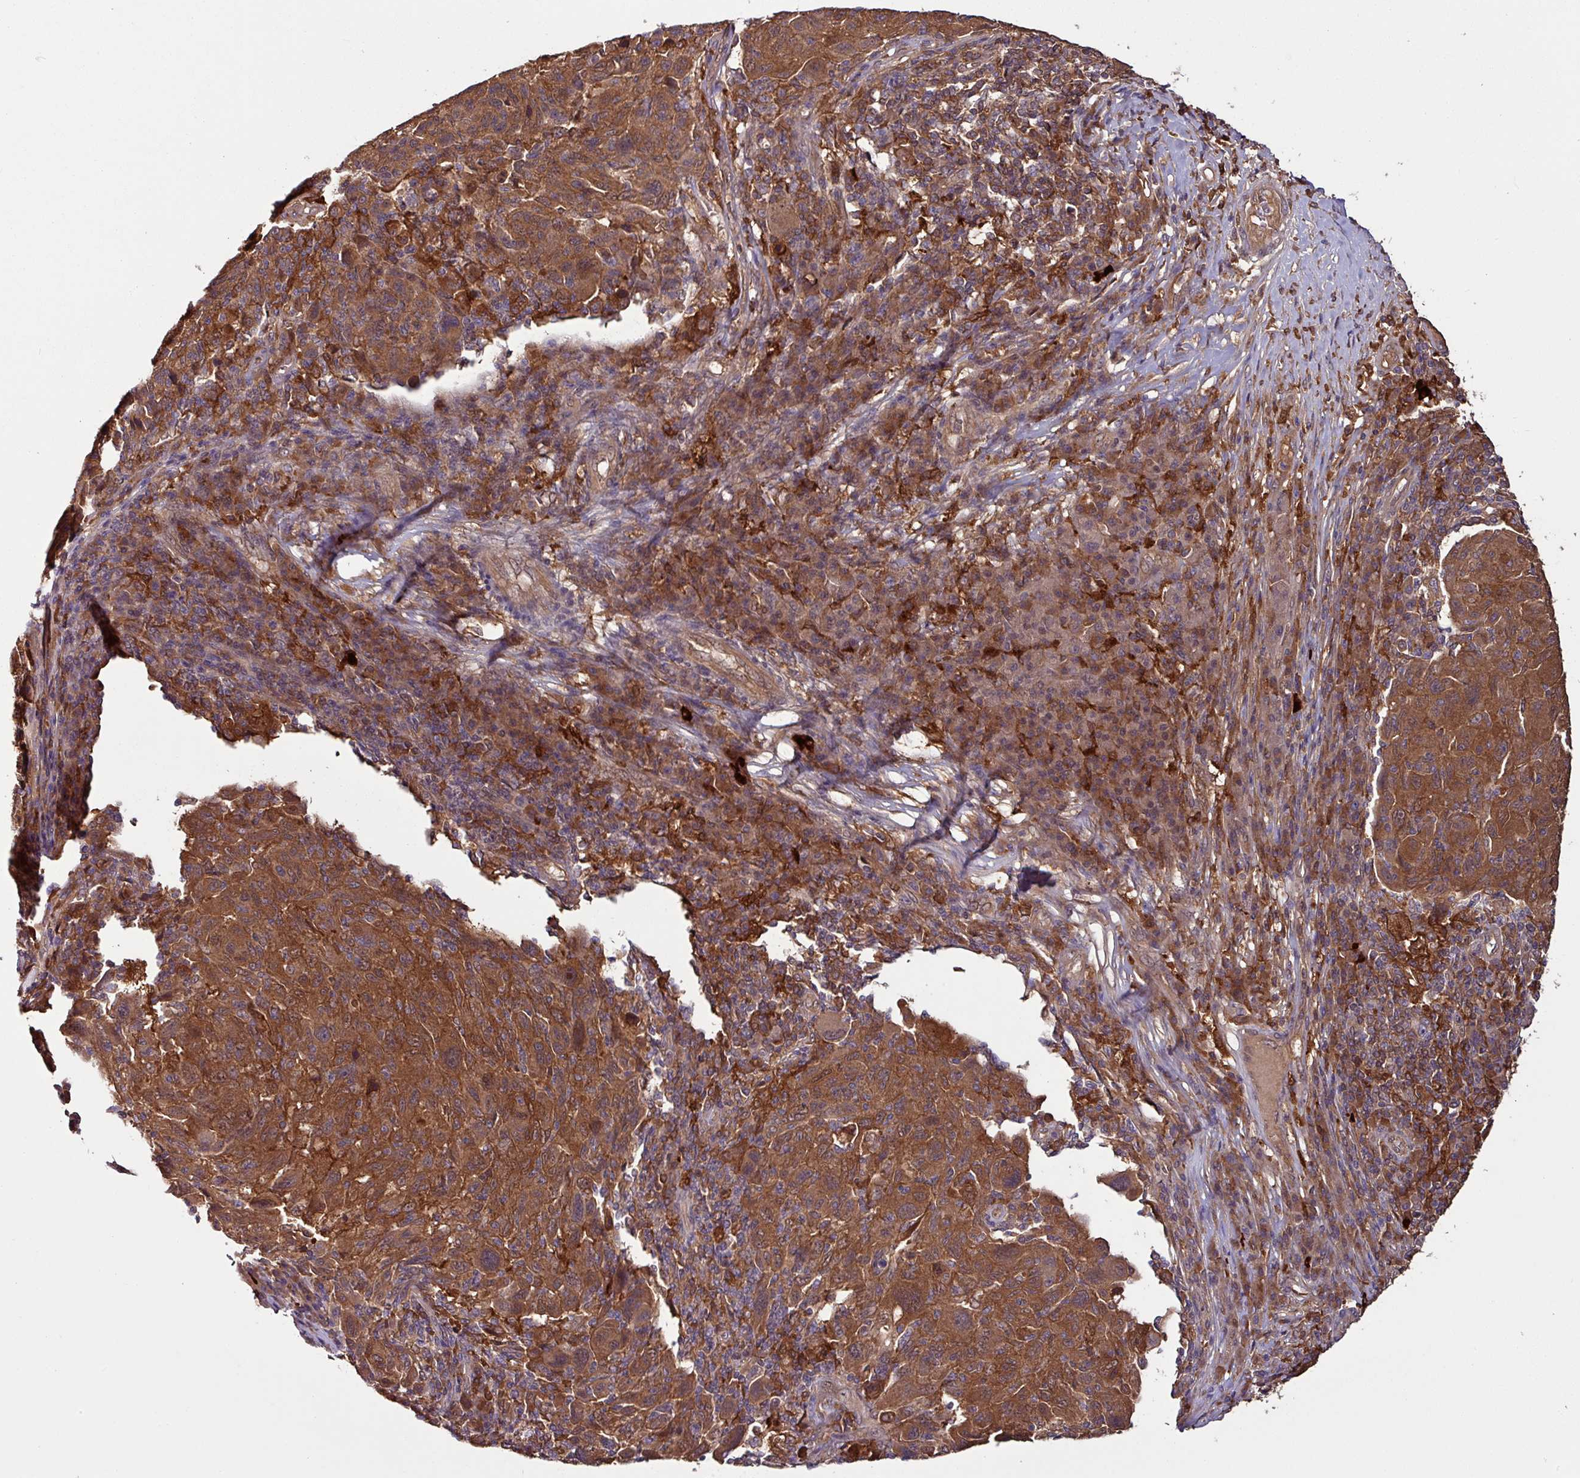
{"staining": {"intensity": "strong", "quantity": ">75%", "location": "cytoplasmic/membranous"}, "tissue": "melanoma", "cell_type": "Tumor cells", "image_type": "cancer", "snomed": [{"axis": "morphology", "description": "Malignant melanoma, NOS"}, {"axis": "topography", "description": "Skin"}], "caption": "Melanoma stained with DAB (3,3'-diaminobenzidine) immunohistochemistry displays high levels of strong cytoplasmic/membranous expression in approximately >75% of tumor cells. The staining was performed using DAB, with brown indicating positive protein expression. Nuclei are stained blue with hematoxylin.", "gene": "GNPDA1", "patient": {"sex": "male", "age": 53}}